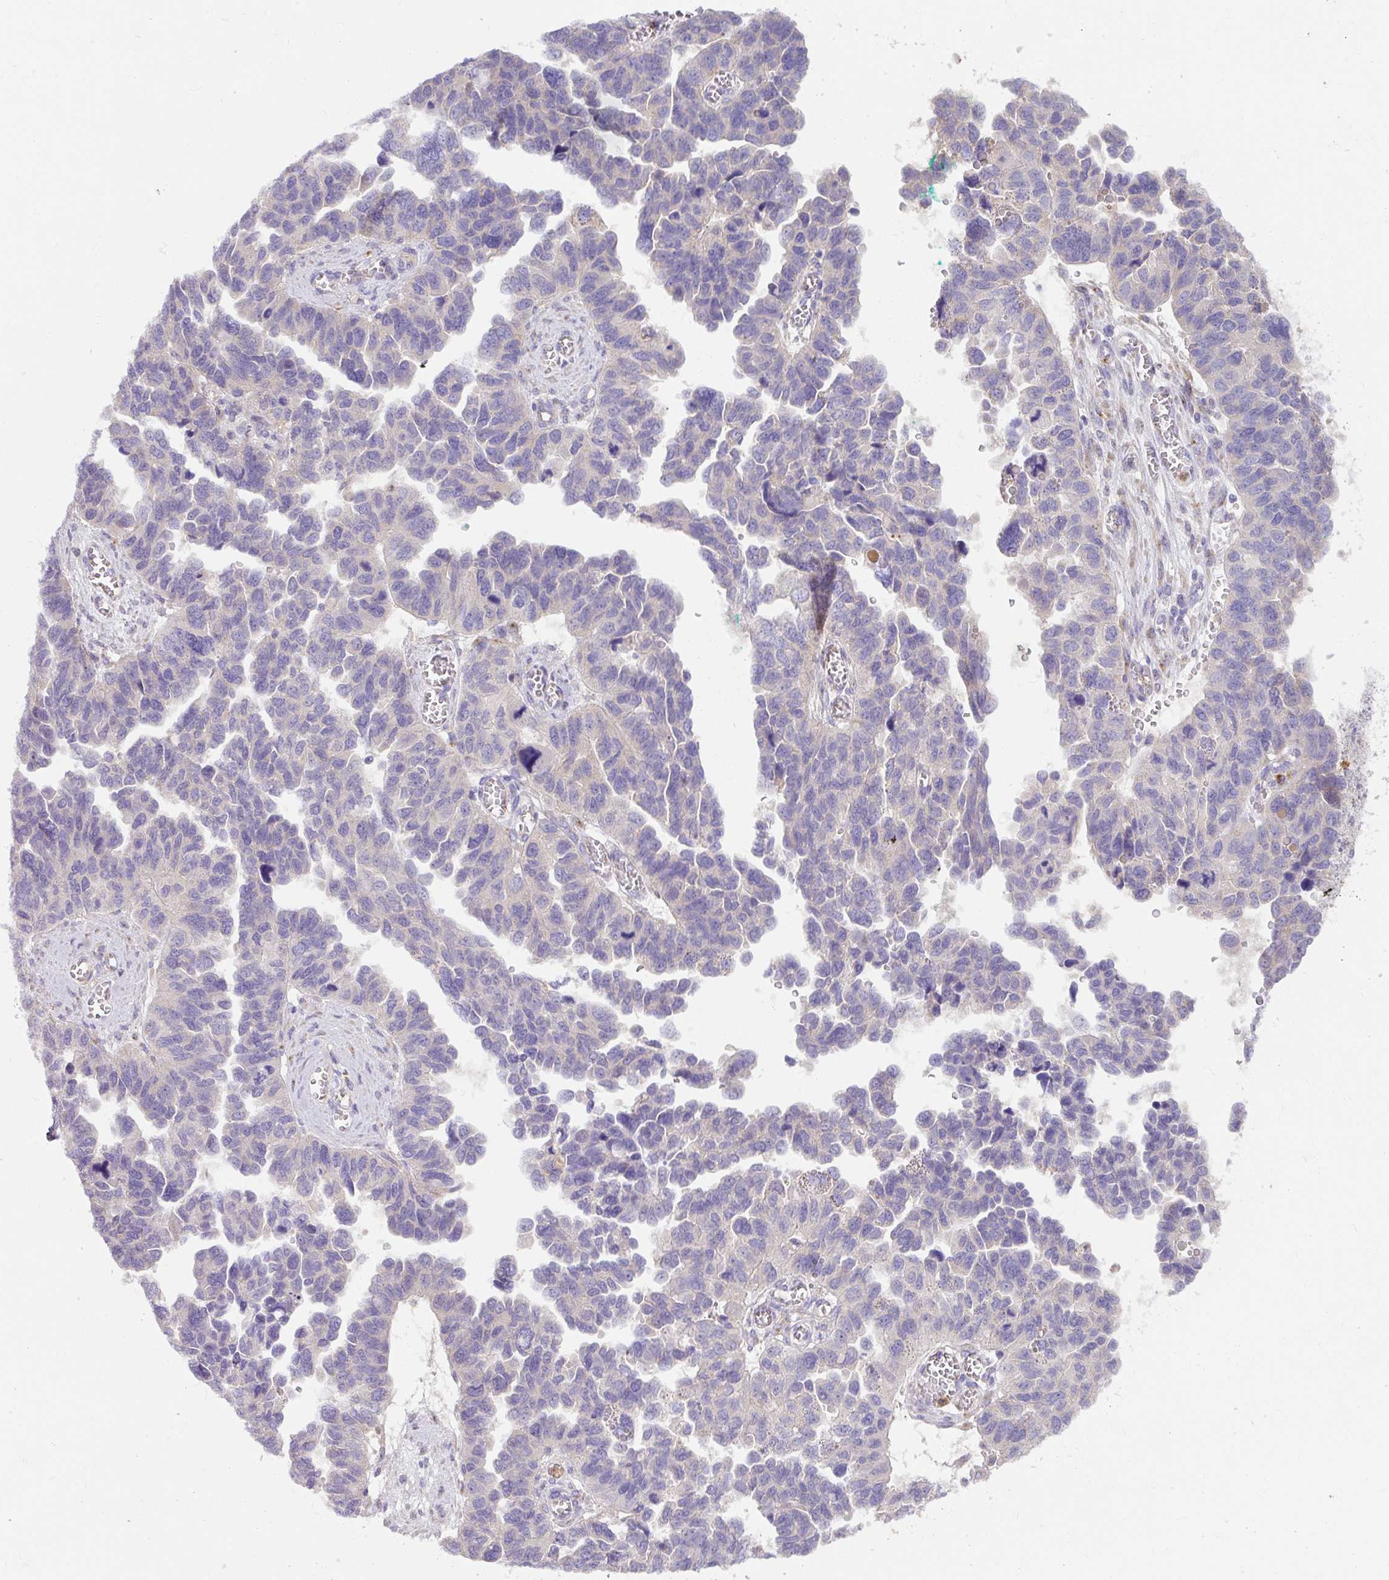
{"staining": {"intensity": "negative", "quantity": "none", "location": "none"}, "tissue": "ovarian cancer", "cell_type": "Tumor cells", "image_type": "cancer", "snomed": [{"axis": "morphology", "description": "Cystadenocarcinoma, serous, NOS"}, {"axis": "topography", "description": "Ovary"}], "caption": "A photomicrograph of human ovarian cancer is negative for staining in tumor cells.", "gene": "CRISP3", "patient": {"sex": "female", "age": 64}}